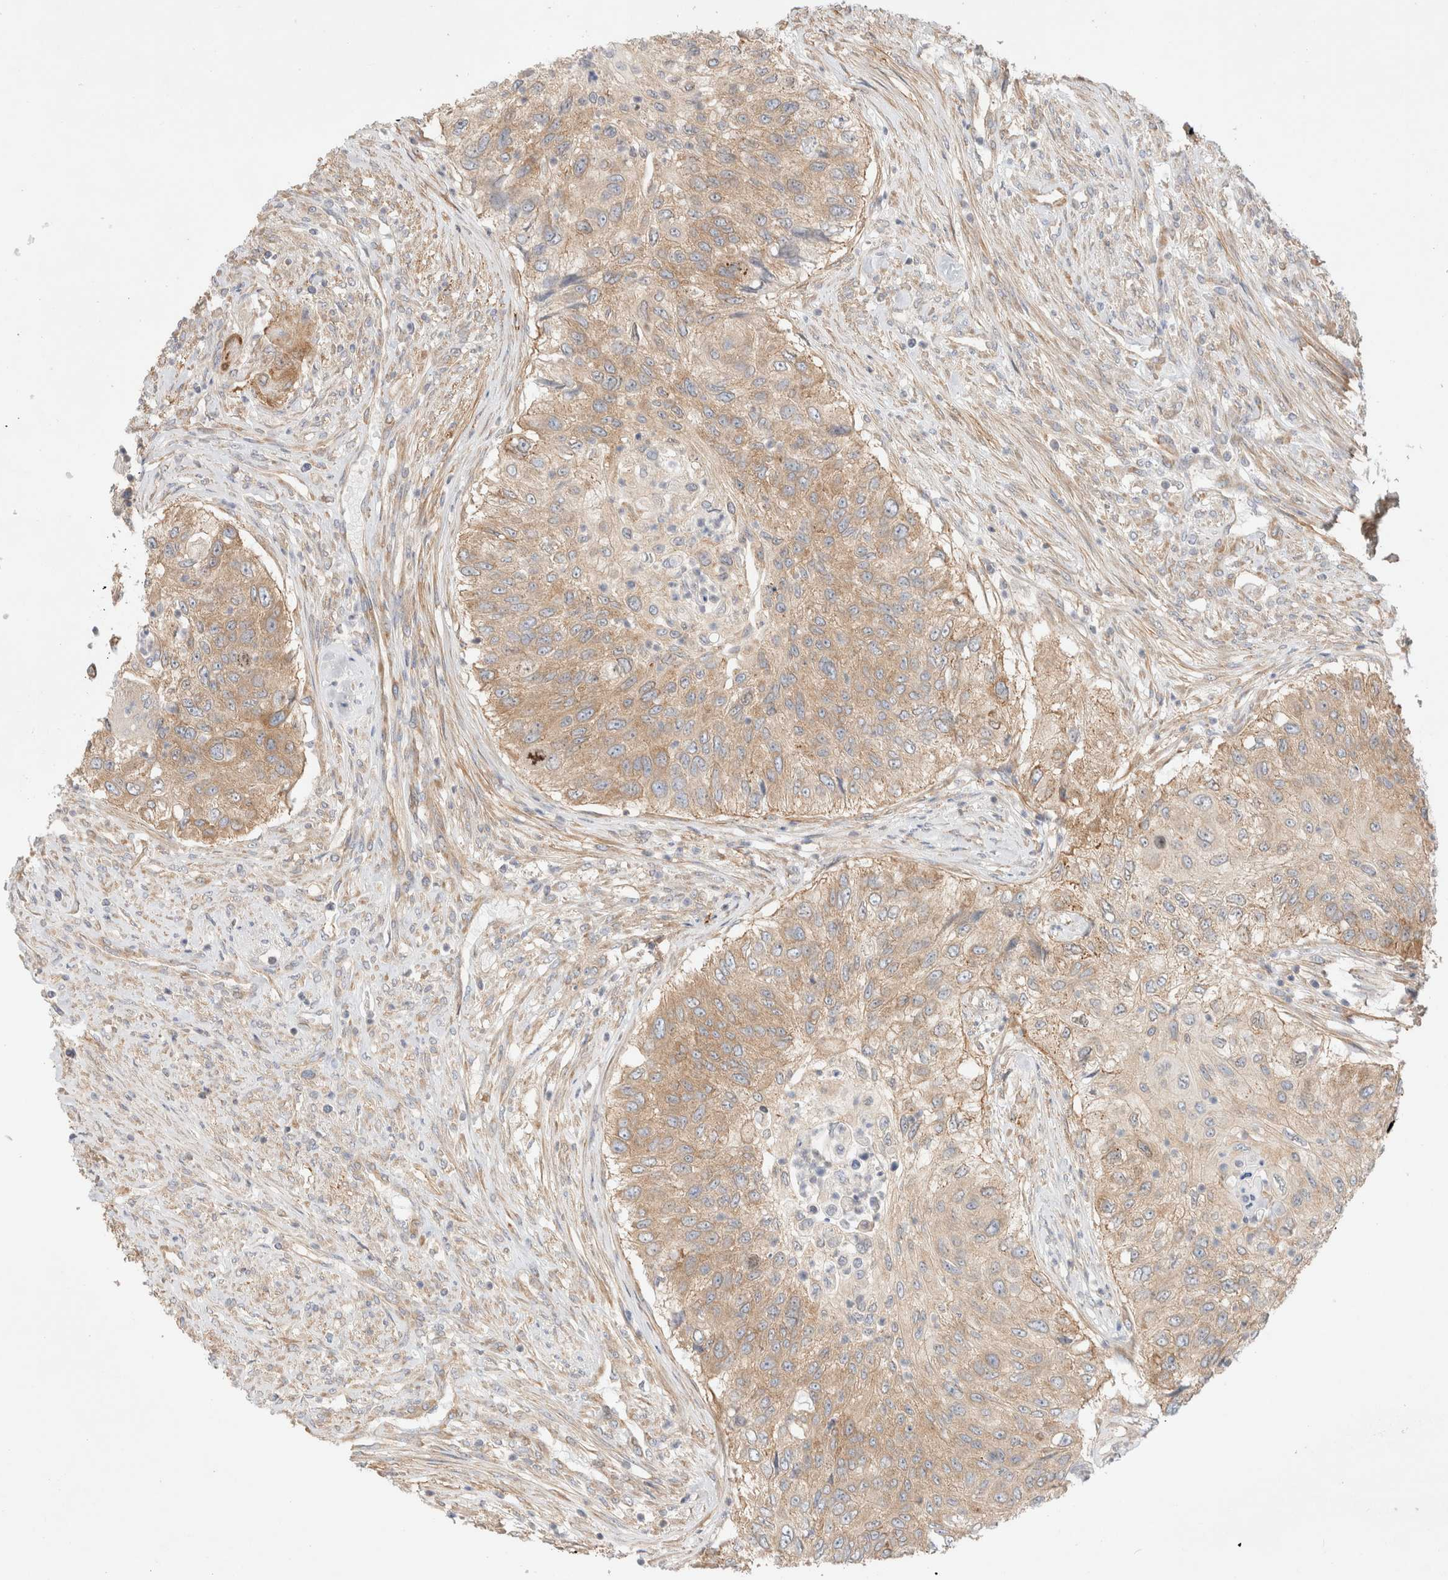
{"staining": {"intensity": "weak", "quantity": ">75%", "location": "cytoplasmic/membranous"}, "tissue": "urothelial cancer", "cell_type": "Tumor cells", "image_type": "cancer", "snomed": [{"axis": "morphology", "description": "Urothelial carcinoma, High grade"}, {"axis": "topography", "description": "Urinary bladder"}], "caption": "This photomicrograph displays IHC staining of human urothelial cancer, with low weak cytoplasmic/membranous staining in approximately >75% of tumor cells.", "gene": "MARK3", "patient": {"sex": "female", "age": 60}}